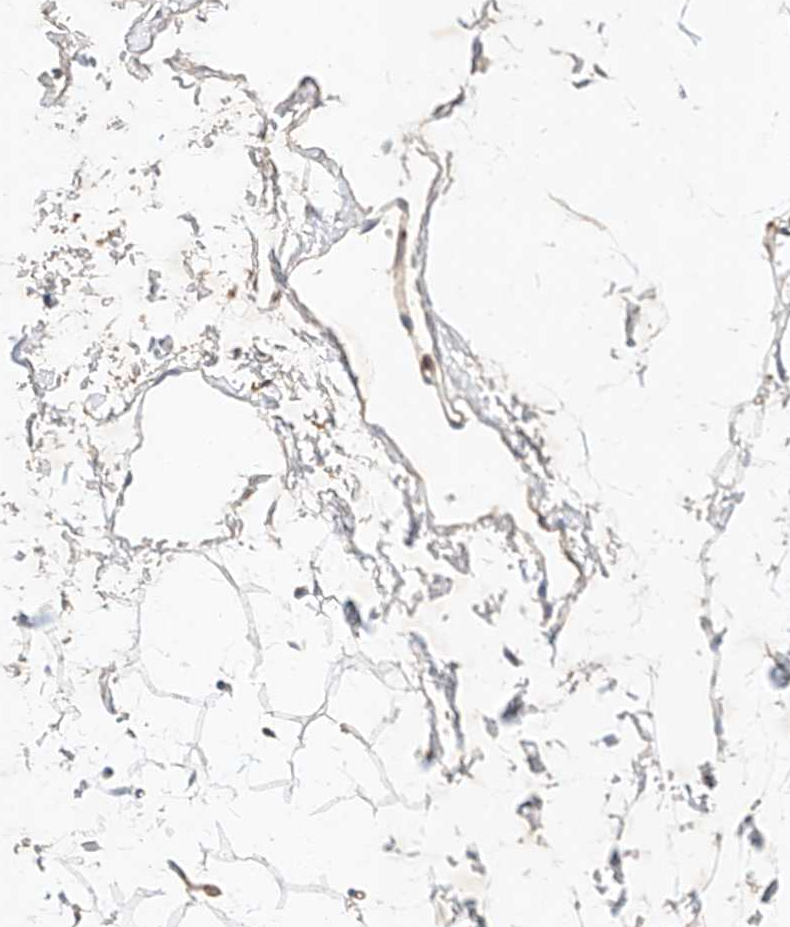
{"staining": {"intensity": "weak", "quantity": "25%-75%", "location": "cytoplasmic/membranous"}, "tissue": "adipose tissue", "cell_type": "Adipocytes", "image_type": "normal", "snomed": [{"axis": "morphology", "description": "Normal tissue, NOS"}, {"axis": "topography", "description": "Breast"}], "caption": "Adipose tissue stained for a protein (brown) shows weak cytoplasmic/membranous positive expression in about 25%-75% of adipocytes.", "gene": "NFAM1", "patient": {"sex": "female", "age": 23}}